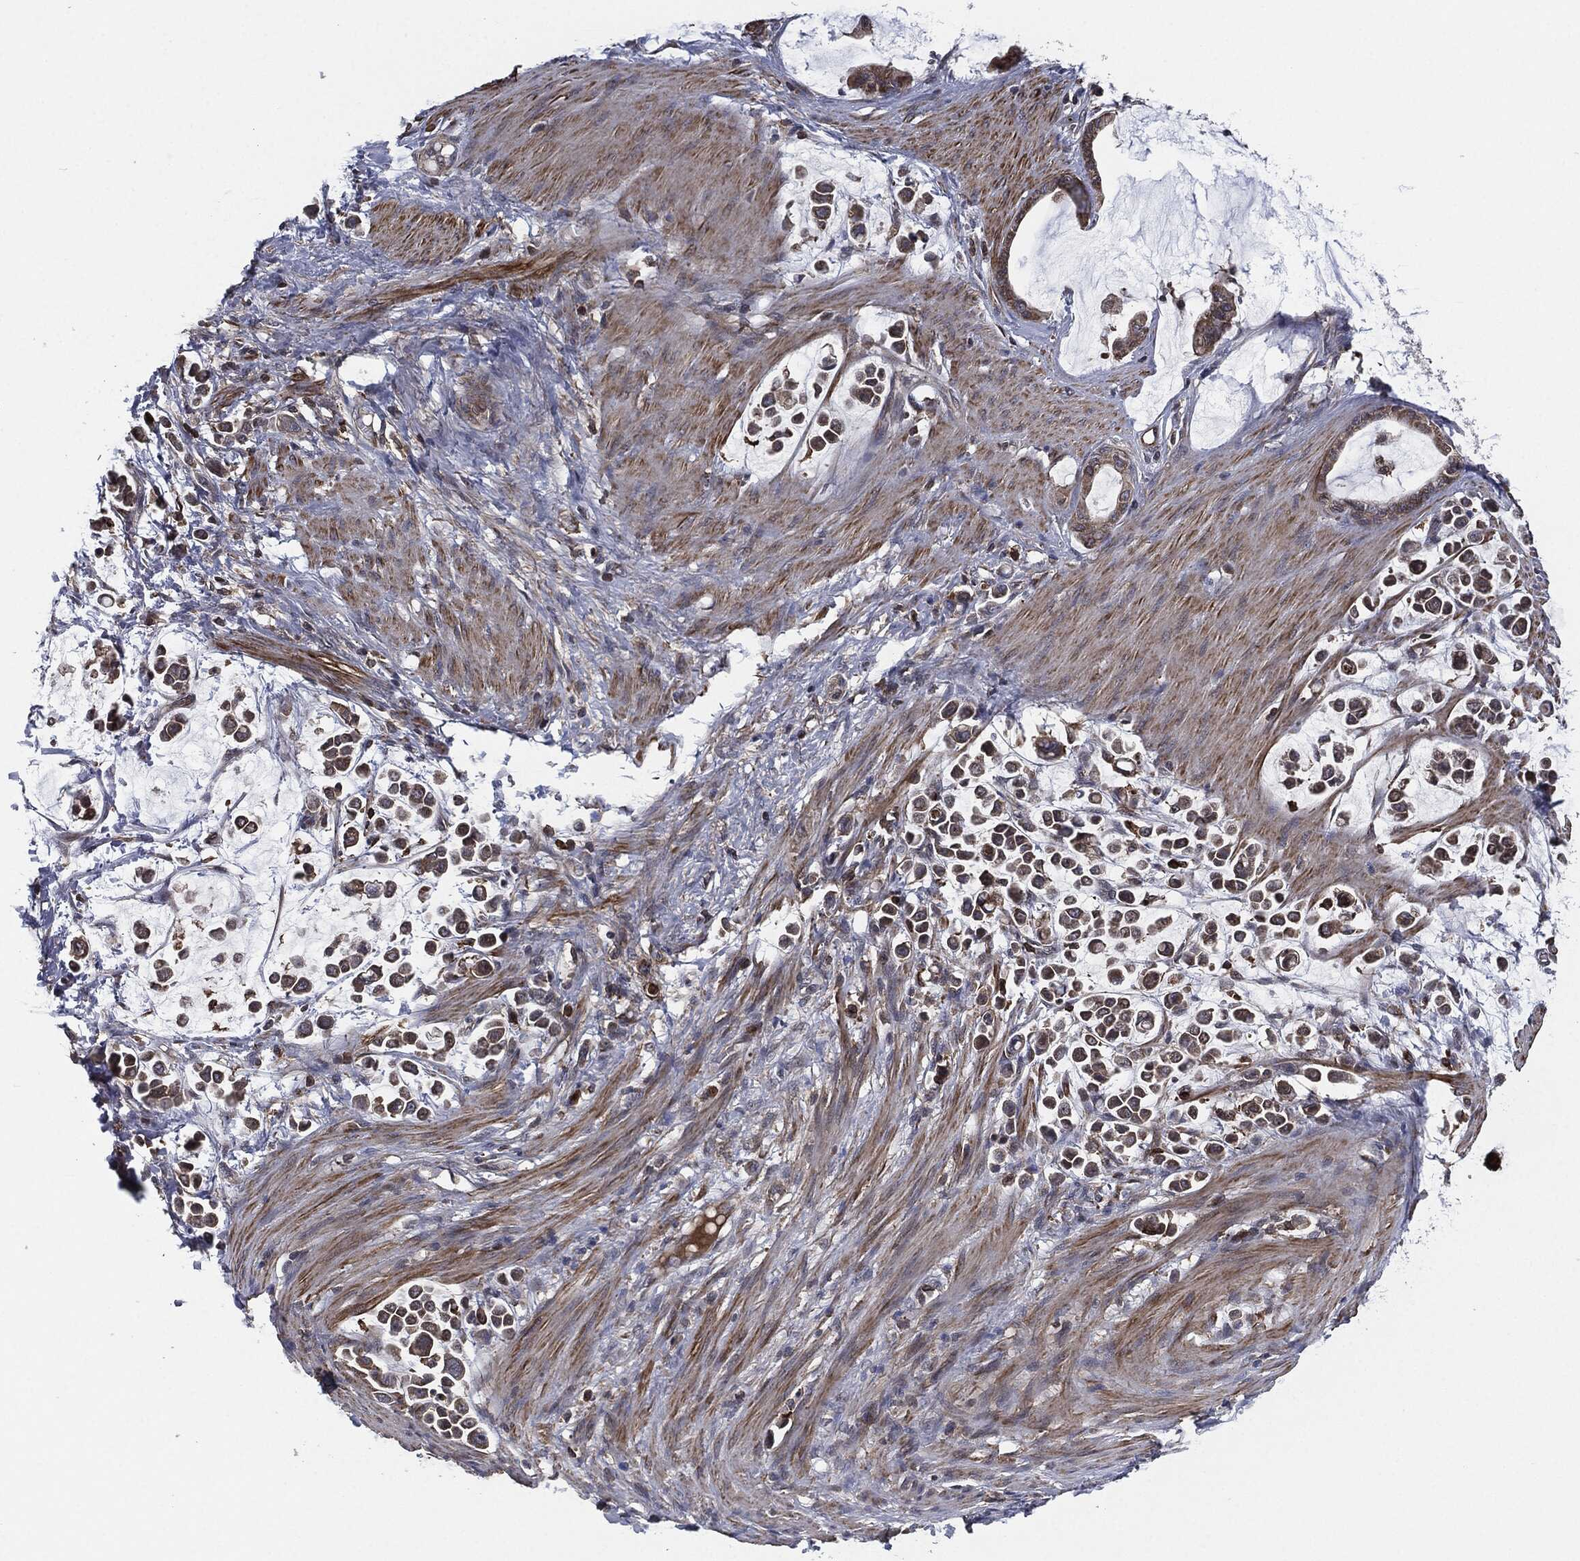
{"staining": {"intensity": "weak", "quantity": "25%-75%", "location": "cytoplasmic/membranous"}, "tissue": "stomach cancer", "cell_type": "Tumor cells", "image_type": "cancer", "snomed": [{"axis": "morphology", "description": "Adenocarcinoma, NOS"}, {"axis": "topography", "description": "Stomach"}], "caption": "Immunohistochemical staining of stomach cancer reveals weak cytoplasmic/membranous protein expression in about 25%-75% of tumor cells. Immunohistochemistry stains the protein of interest in brown and the nuclei are stained blue.", "gene": "UBR1", "patient": {"sex": "male", "age": 82}}